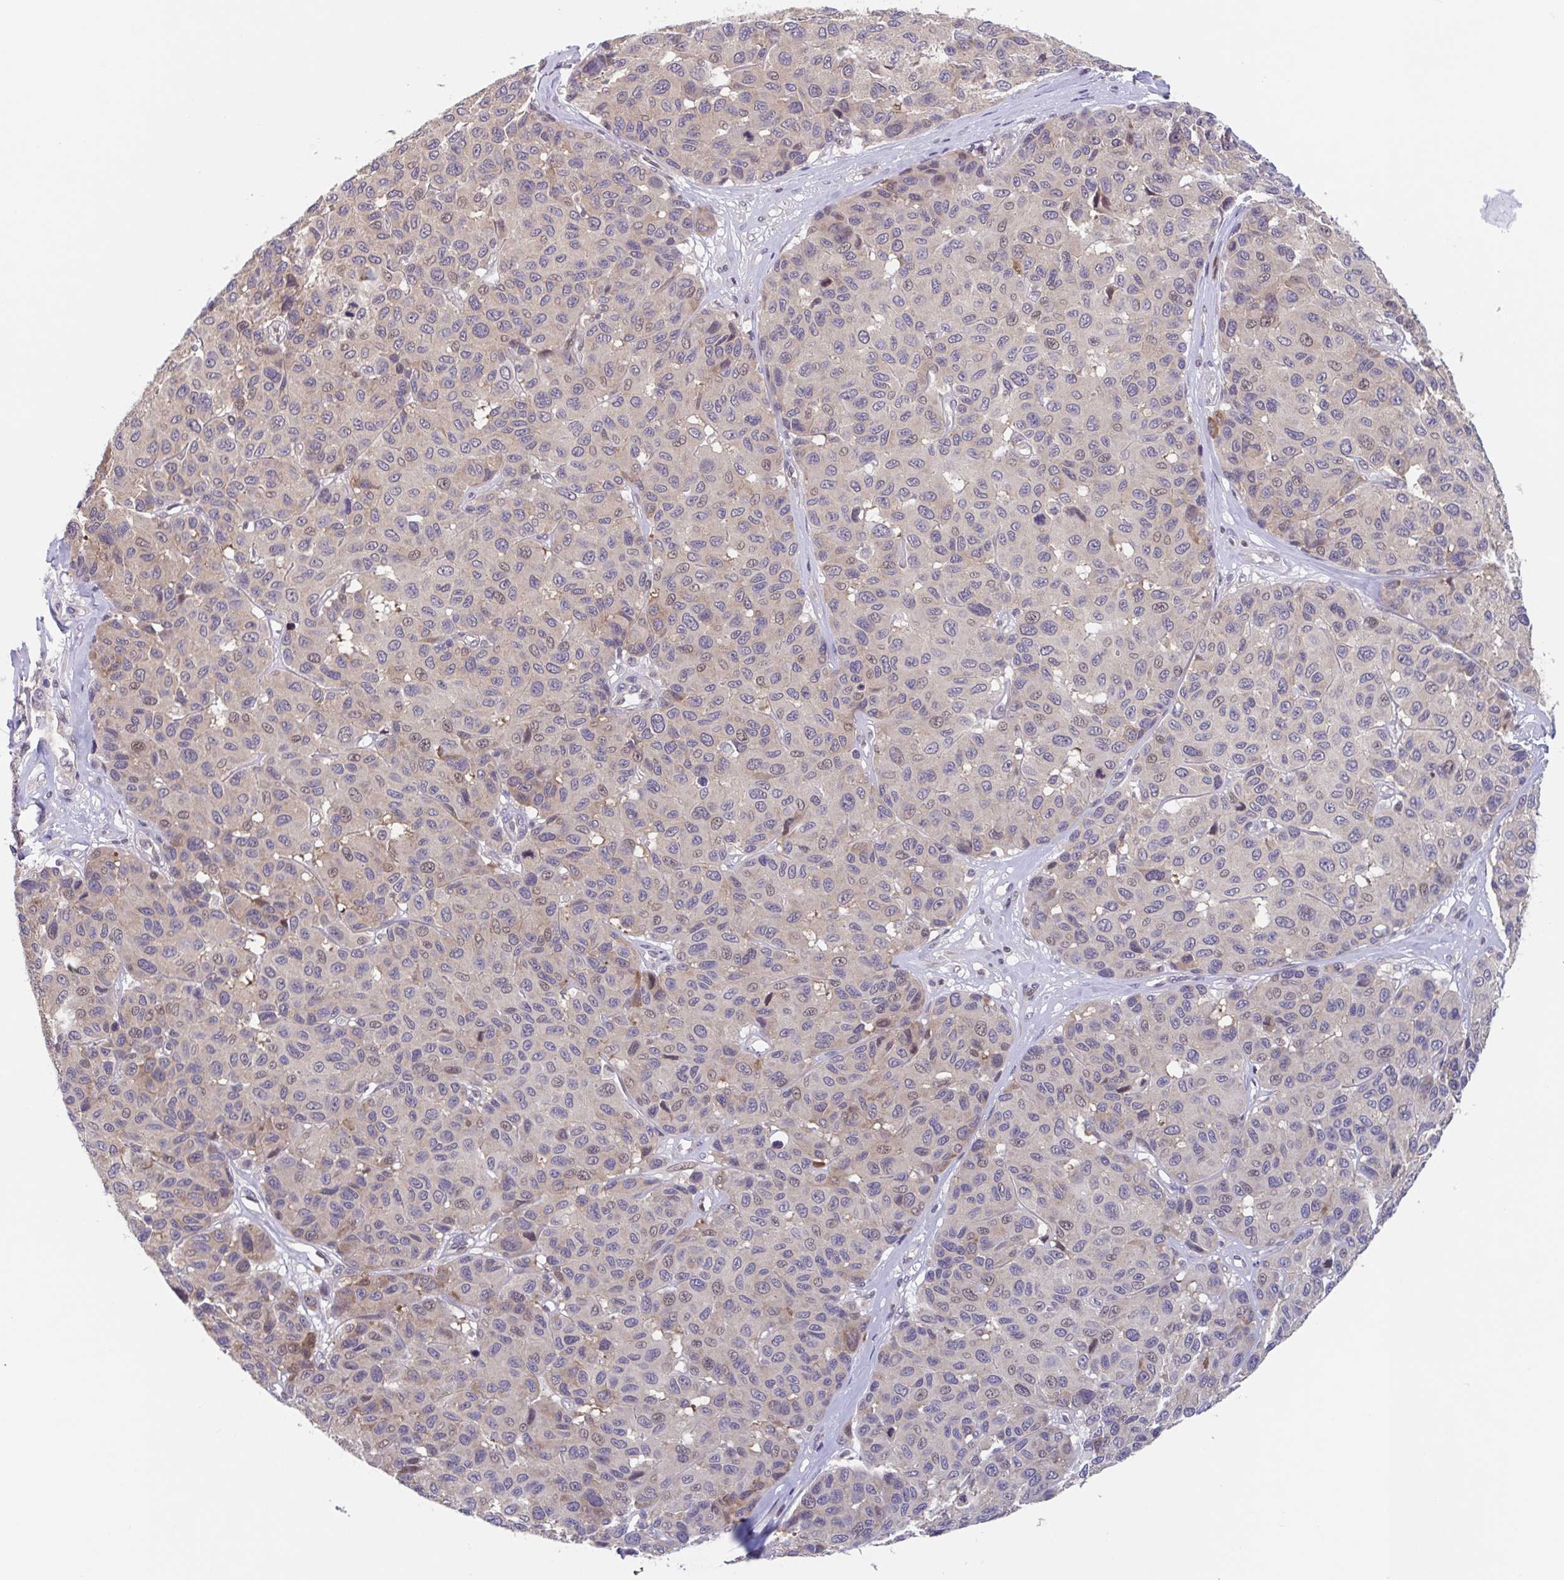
{"staining": {"intensity": "weak", "quantity": "<25%", "location": "nuclear"}, "tissue": "melanoma", "cell_type": "Tumor cells", "image_type": "cancer", "snomed": [{"axis": "morphology", "description": "Malignant melanoma, NOS"}, {"axis": "topography", "description": "Skin"}], "caption": "Image shows no protein positivity in tumor cells of melanoma tissue.", "gene": "RIOK1", "patient": {"sex": "female", "age": 66}}